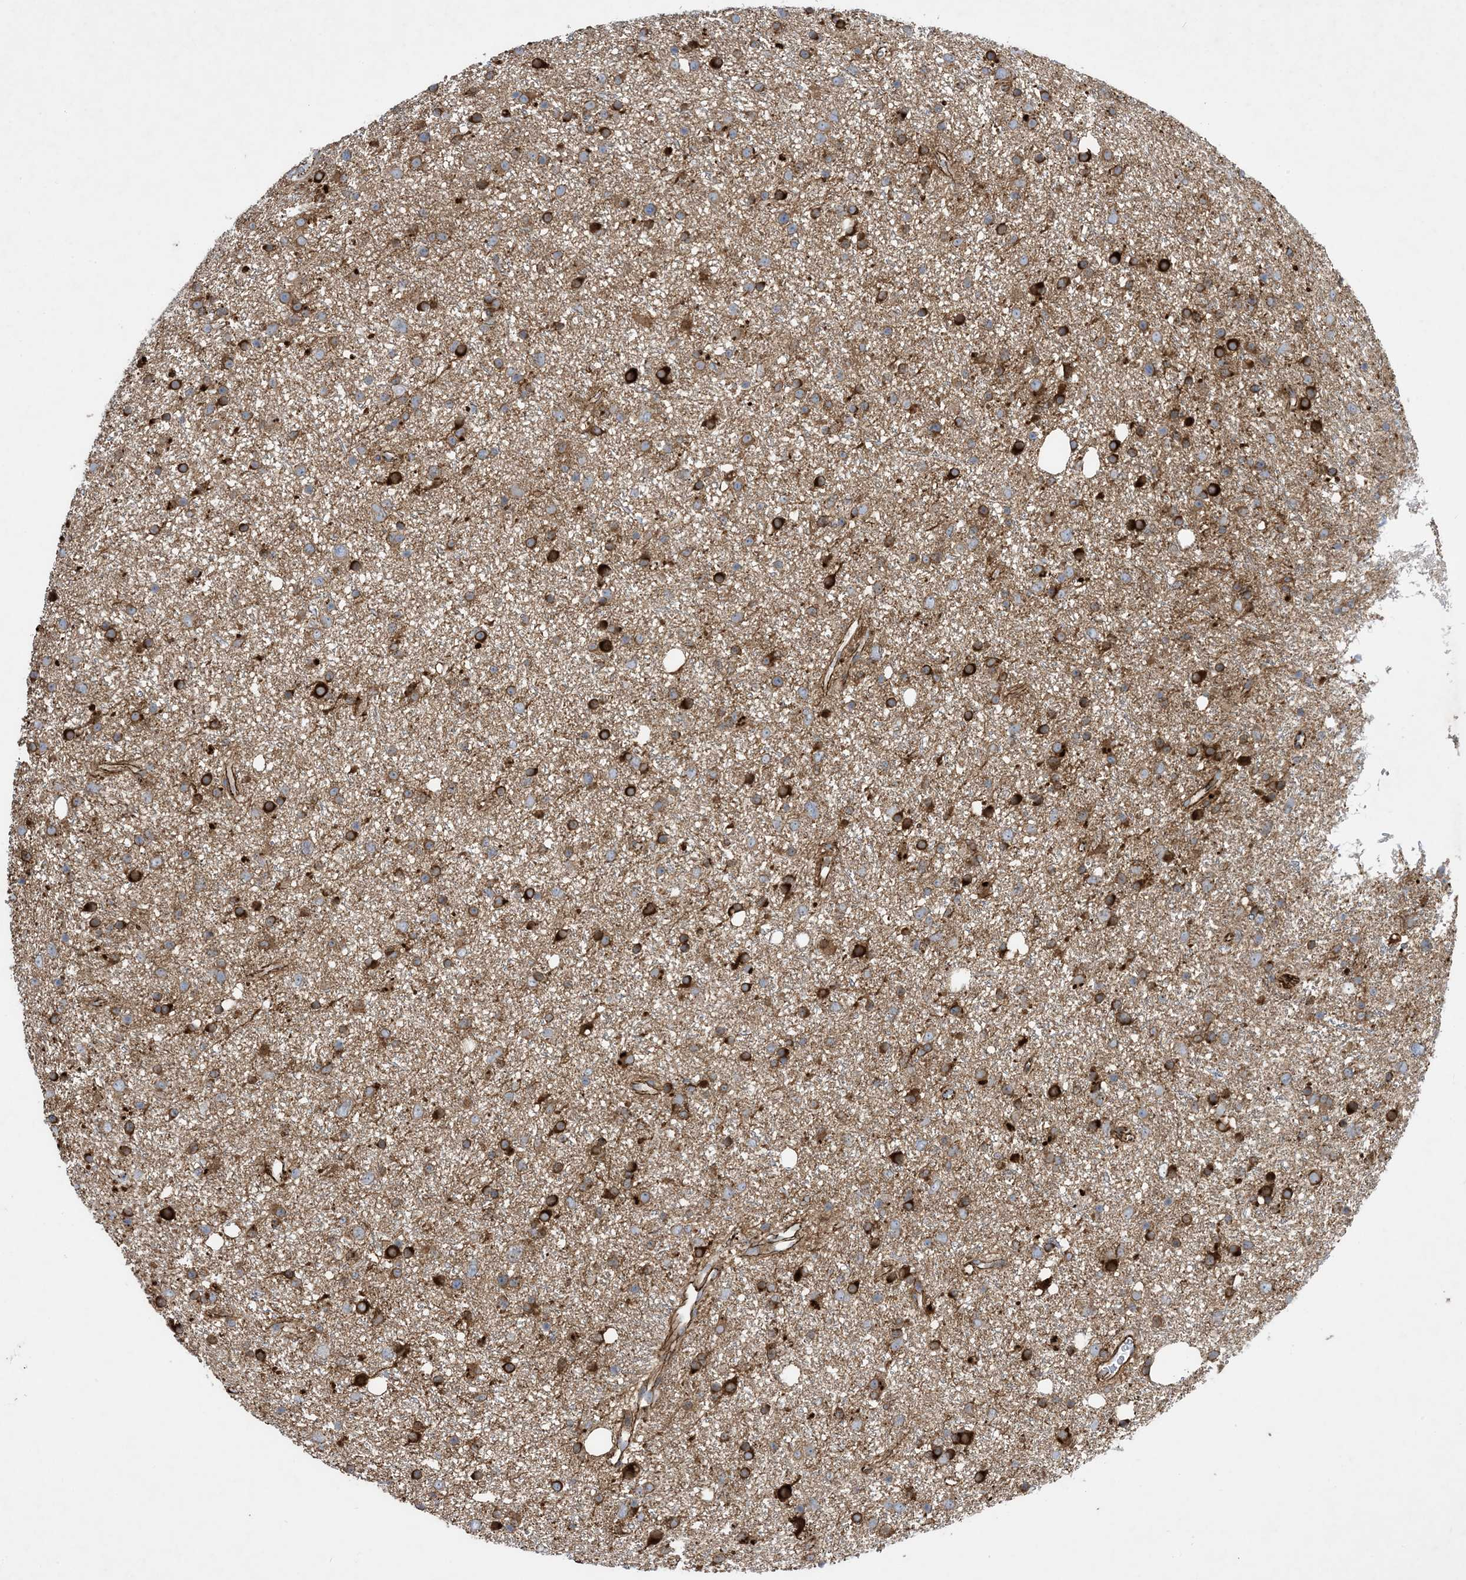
{"staining": {"intensity": "moderate", "quantity": "25%-75%", "location": "cytoplasmic/membranous"}, "tissue": "glioma", "cell_type": "Tumor cells", "image_type": "cancer", "snomed": [{"axis": "morphology", "description": "Glioma, malignant, Low grade"}, {"axis": "topography", "description": "Cerebral cortex"}], "caption": "Immunohistochemistry (DAB) staining of human low-grade glioma (malignant) shows moderate cytoplasmic/membranous protein positivity in approximately 25%-75% of tumor cells. (DAB = brown stain, brightfield microscopy at high magnification).", "gene": "OTOP1", "patient": {"sex": "female", "age": 39}}